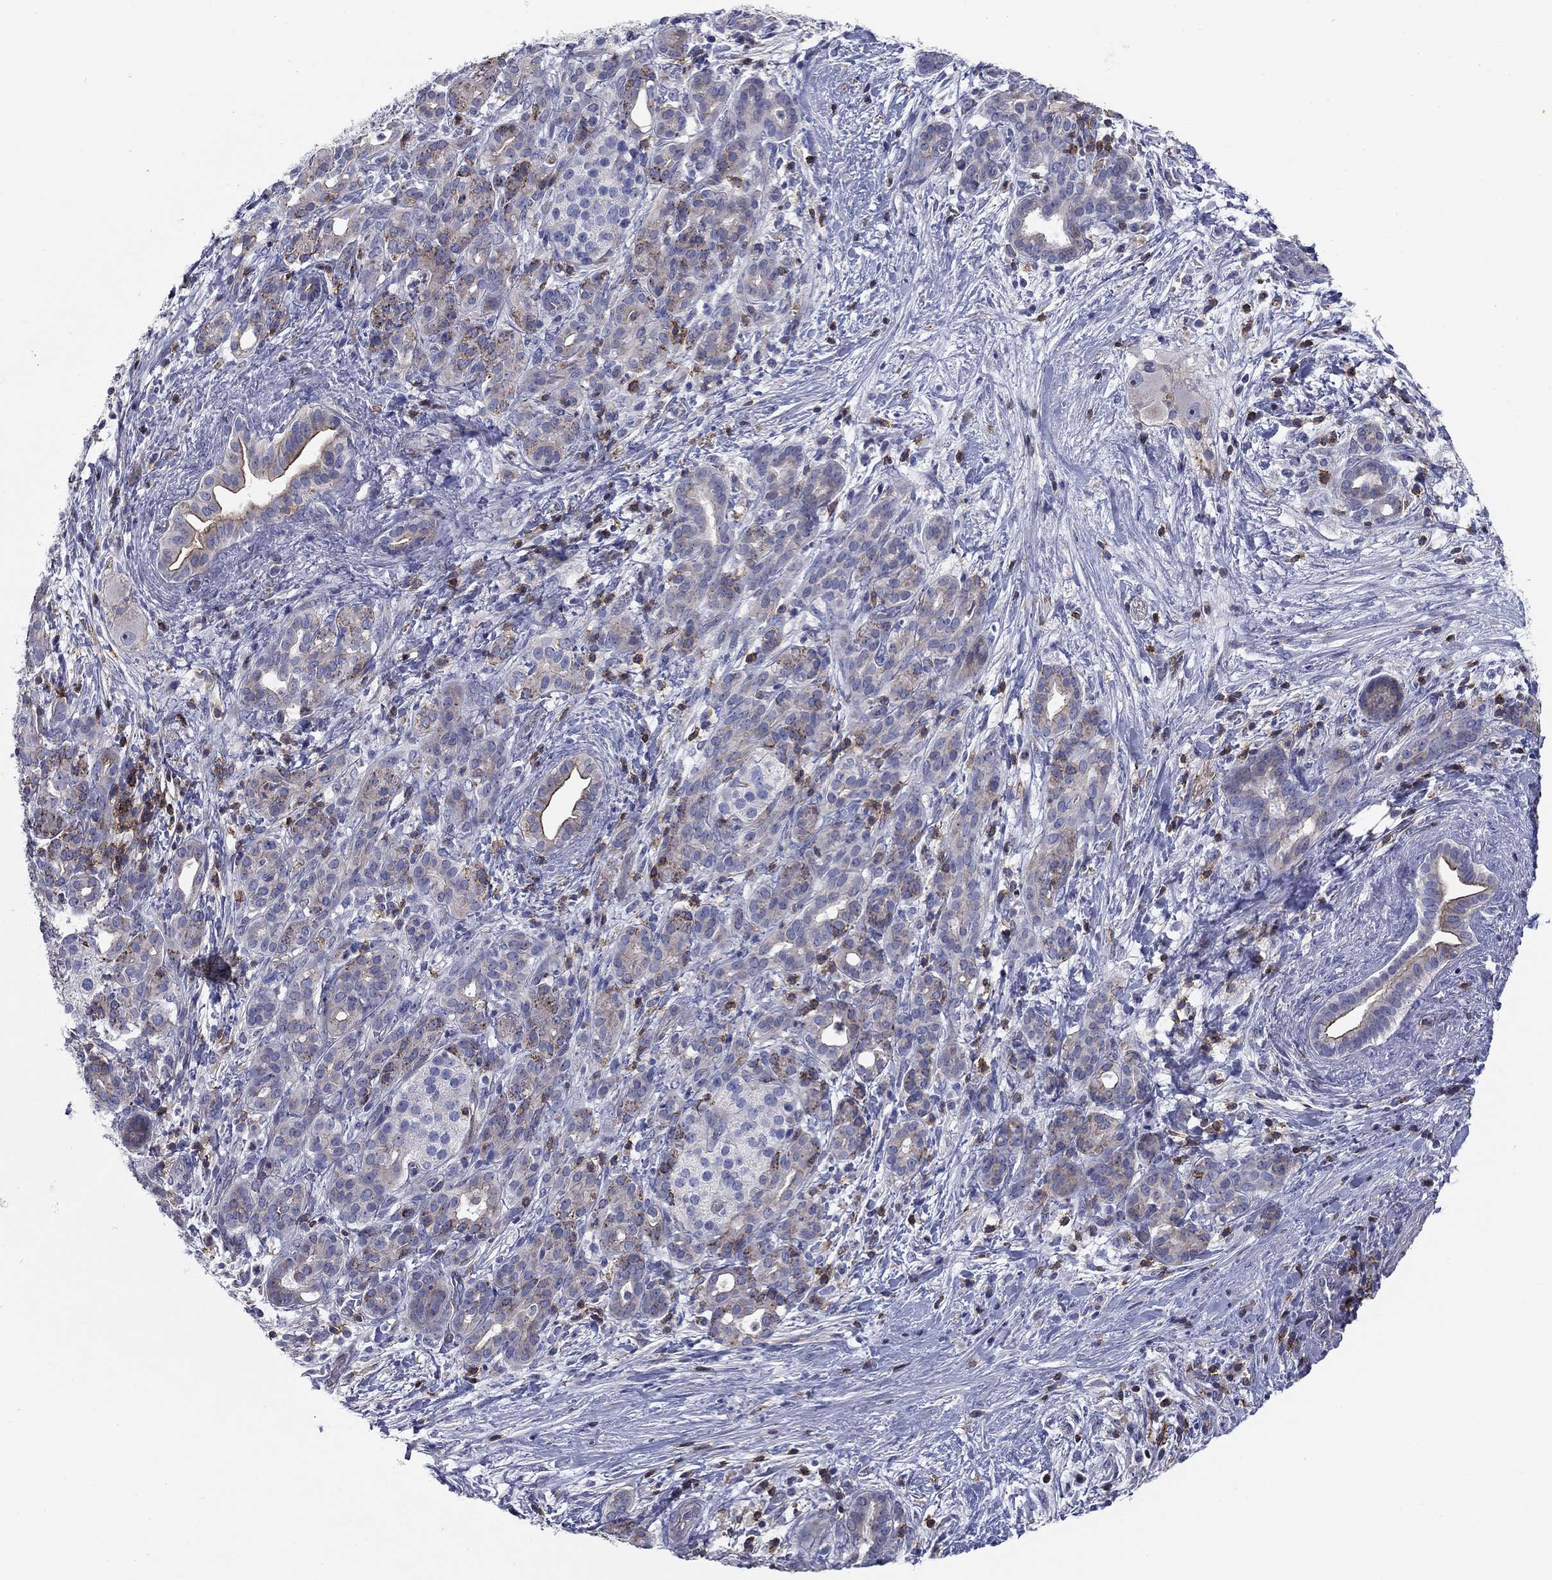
{"staining": {"intensity": "strong", "quantity": "<25%", "location": "cytoplasmic/membranous"}, "tissue": "pancreatic cancer", "cell_type": "Tumor cells", "image_type": "cancer", "snomed": [{"axis": "morphology", "description": "Adenocarcinoma, NOS"}, {"axis": "topography", "description": "Pancreas"}], "caption": "This is an image of IHC staining of pancreatic adenocarcinoma, which shows strong positivity in the cytoplasmic/membranous of tumor cells.", "gene": "SIT1", "patient": {"sex": "male", "age": 44}}